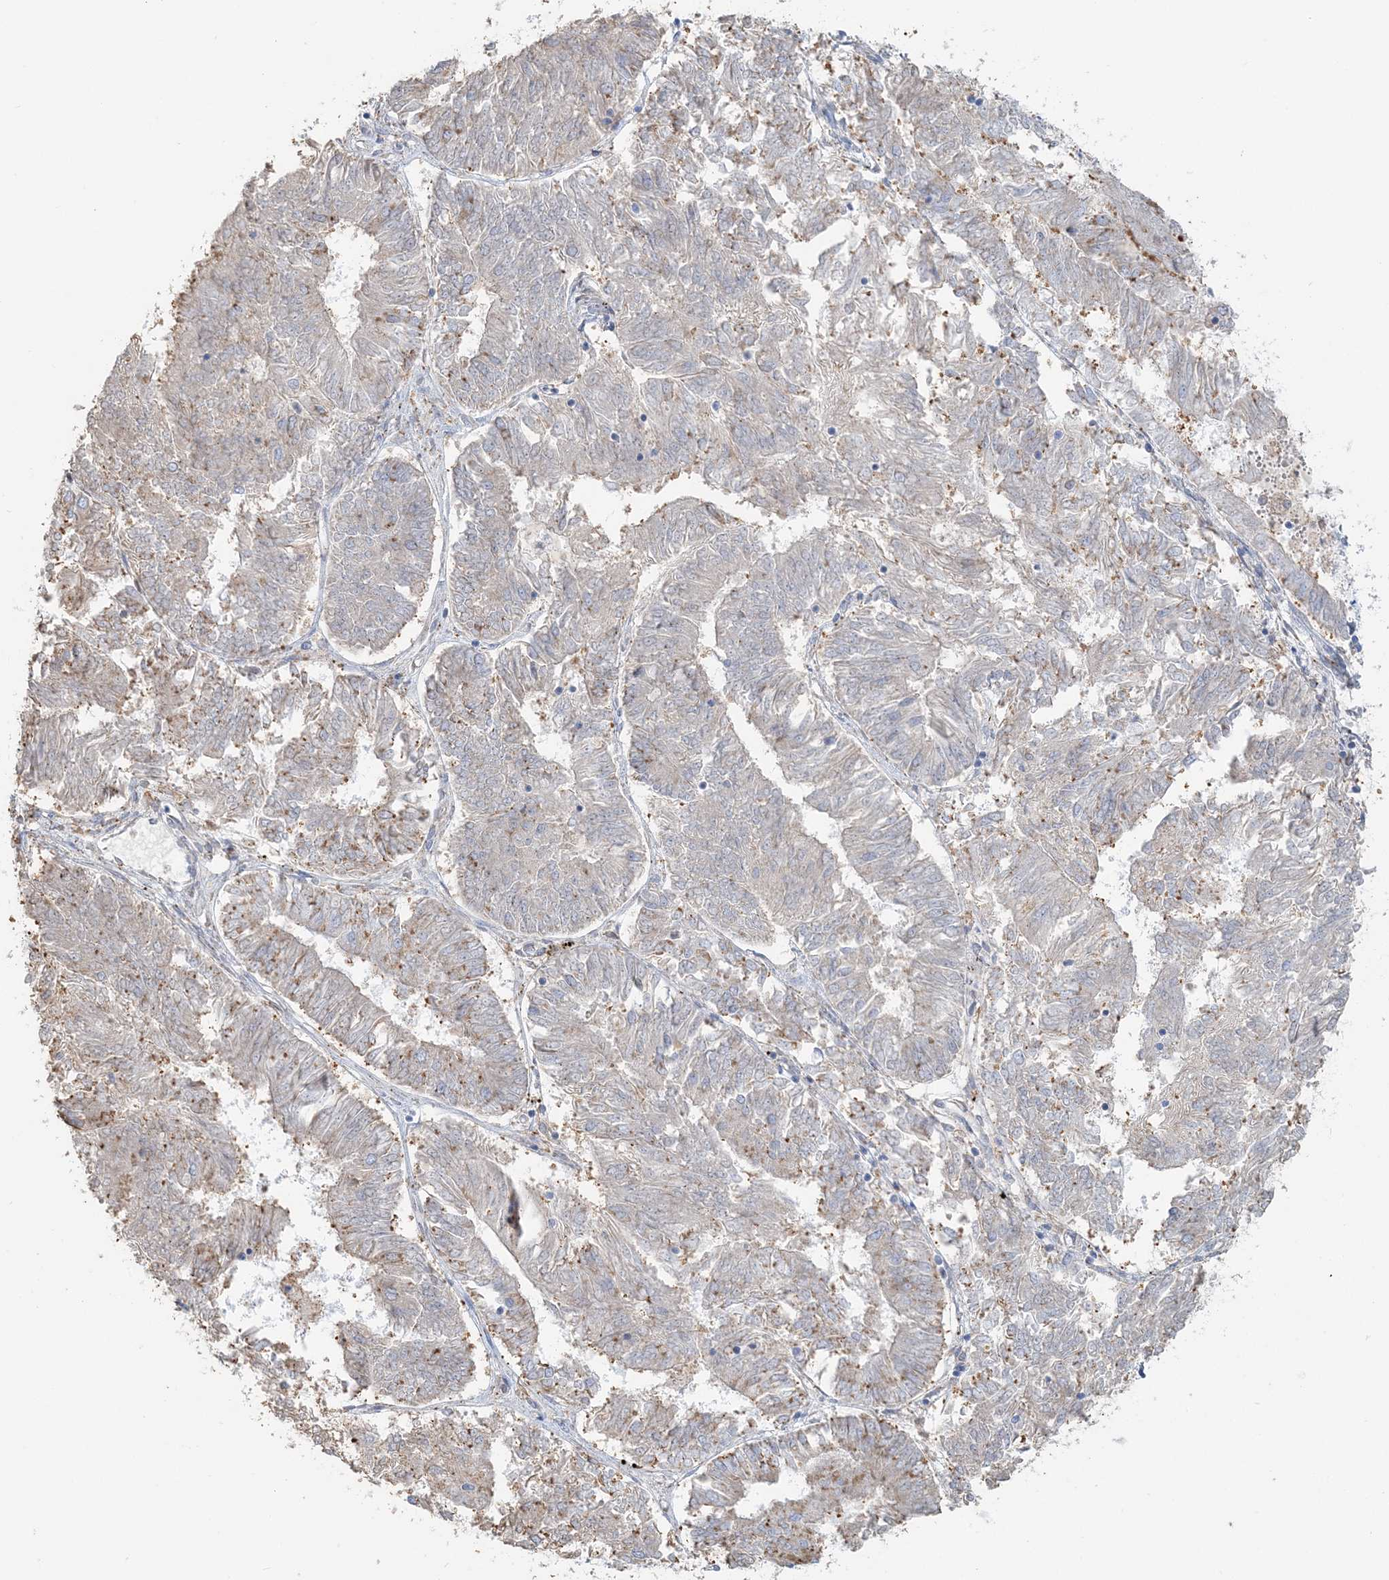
{"staining": {"intensity": "weak", "quantity": "25%-75%", "location": "cytoplasmic/membranous"}, "tissue": "endometrial cancer", "cell_type": "Tumor cells", "image_type": "cancer", "snomed": [{"axis": "morphology", "description": "Adenocarcinoma, NOS"}, {"axis": "topography", "description": "Endometrium"}], "caption": "A high-resolution micrograph shows immunohistochemistry staining of endometrial cancer (adenocarcinoma), which exhibits weak cytoplasmic/membranous staining in approximately 25%-75% of tumor cells. (DAB IHC, brown staining for protein, blue staining for nuclei).", "gene": "TBC1D5", "patient": {"sex": "female", "age": 58}}